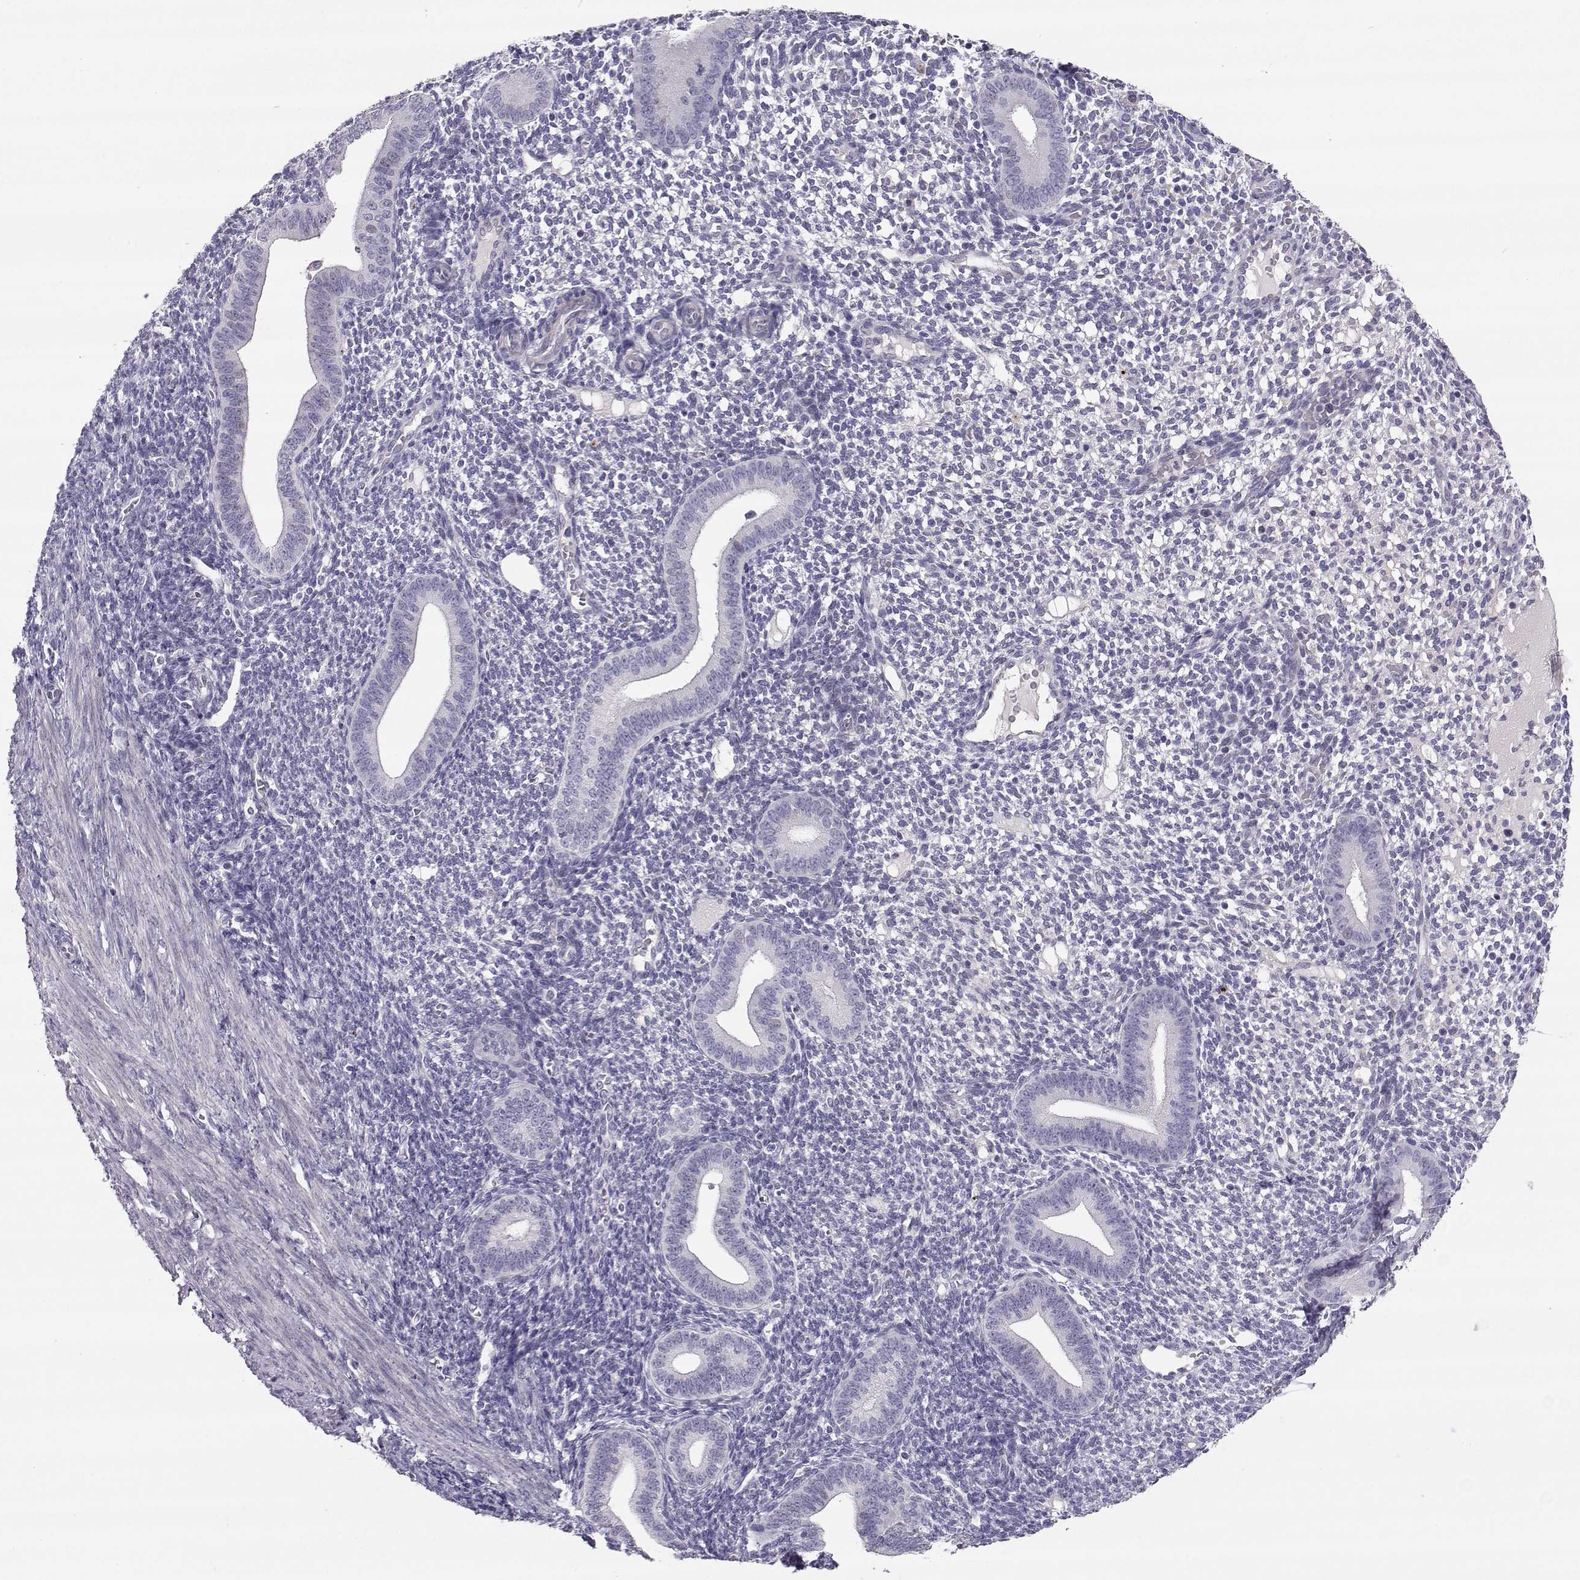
{"staining": {"intensity": "negative", "quantity": "none", "location": "none"}, "tissue": "endometrium", "cell_type": "Cells in endometrial stroma", "image_type": "normal", "snomed": [{"axis": "morphology", "description": "Normal tissue, NOS"}, {"axis": "topography", "description": "Endometrium"}], "caption": "Endometrium stained for a protein using immunohistochemistry displays no staining cells in endometrial stroma.", "gene": "CARTPT", "patient": {"sex": "female", "age": 40}}